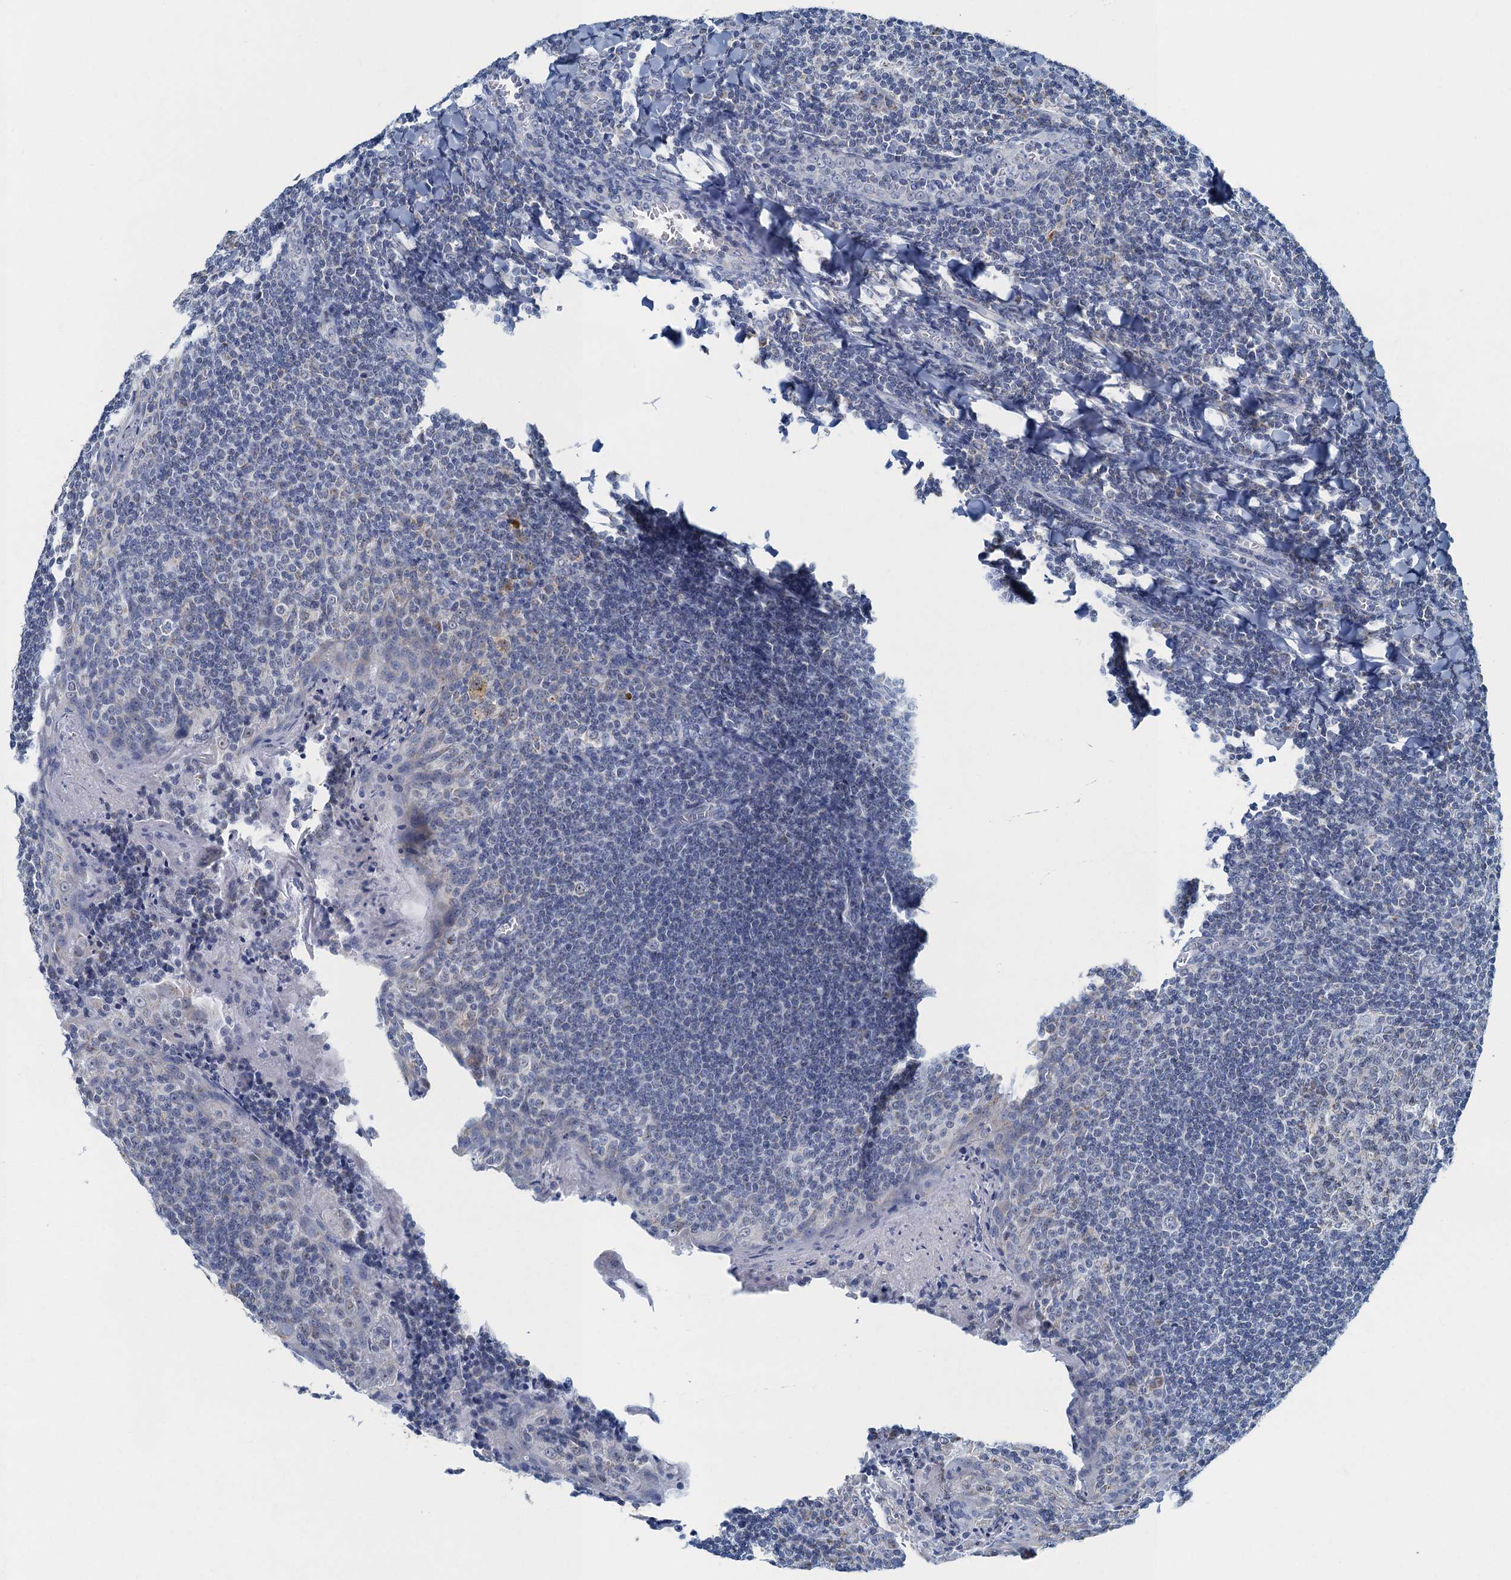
{"staining": {"intensity": "negative", "quantity": "none", "location": "none"}, "tissue": "tonsil", "cell_type": "Germinal center cells", "image_type": "normal", "snomed": [{"axis": "morphology", "description": "Normal tissue, NOS"}, {"axis": "topography", "description": "Tonsil"}], "caption": "Protein analysis of benign tonsil reveals no significant expression in germinal center cells. (Brightfield microscopy of DAB (3,3'-diaminobenzidine) IHC at high magnification).", "gene": "RAD9B", "patient": {"sex": "male", "age": 27}}